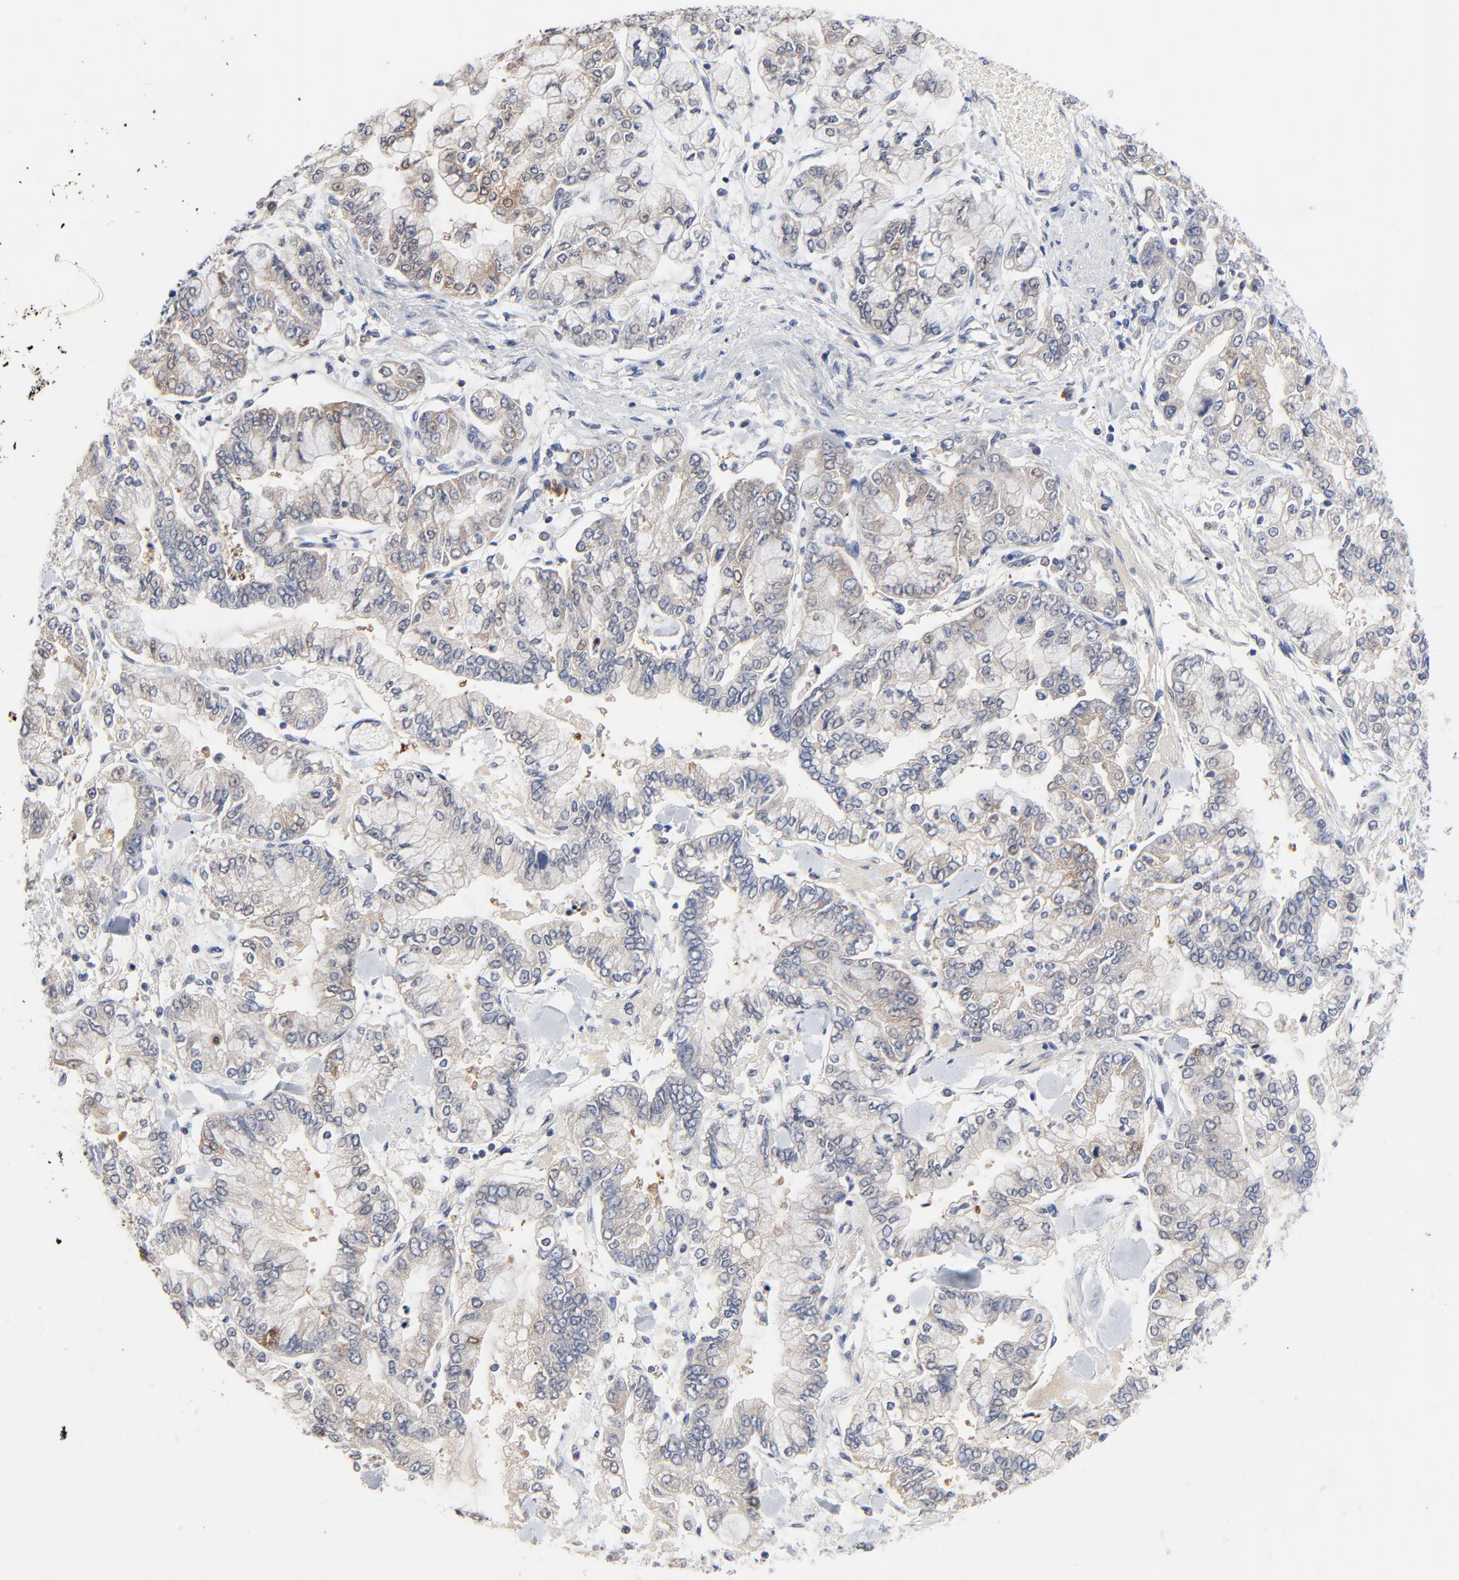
{"staining": {"intensity": "negative", "quantity": "none", "location": "none"}, "tissue": "stomach cancer", "cell_type": "Tumor cells", "image_type": "cancer", "snomed": [{"axis": "morphology", "description": "Normal tissue, NOS"}, {"axis": "morphology", "description": "Adenocarcinoma, NOS"}, {"axis": "topography", "description": "Stomach, upper"}, {"axis": "topography", "description": "Stomach"}], "caption": "Immunohistochemistry of human adenocarcinoma (stomach) demonstrates no positivity in tumor cells.", "gene": "FBXL5", "patient": {"sex": "male", "age": 76}}